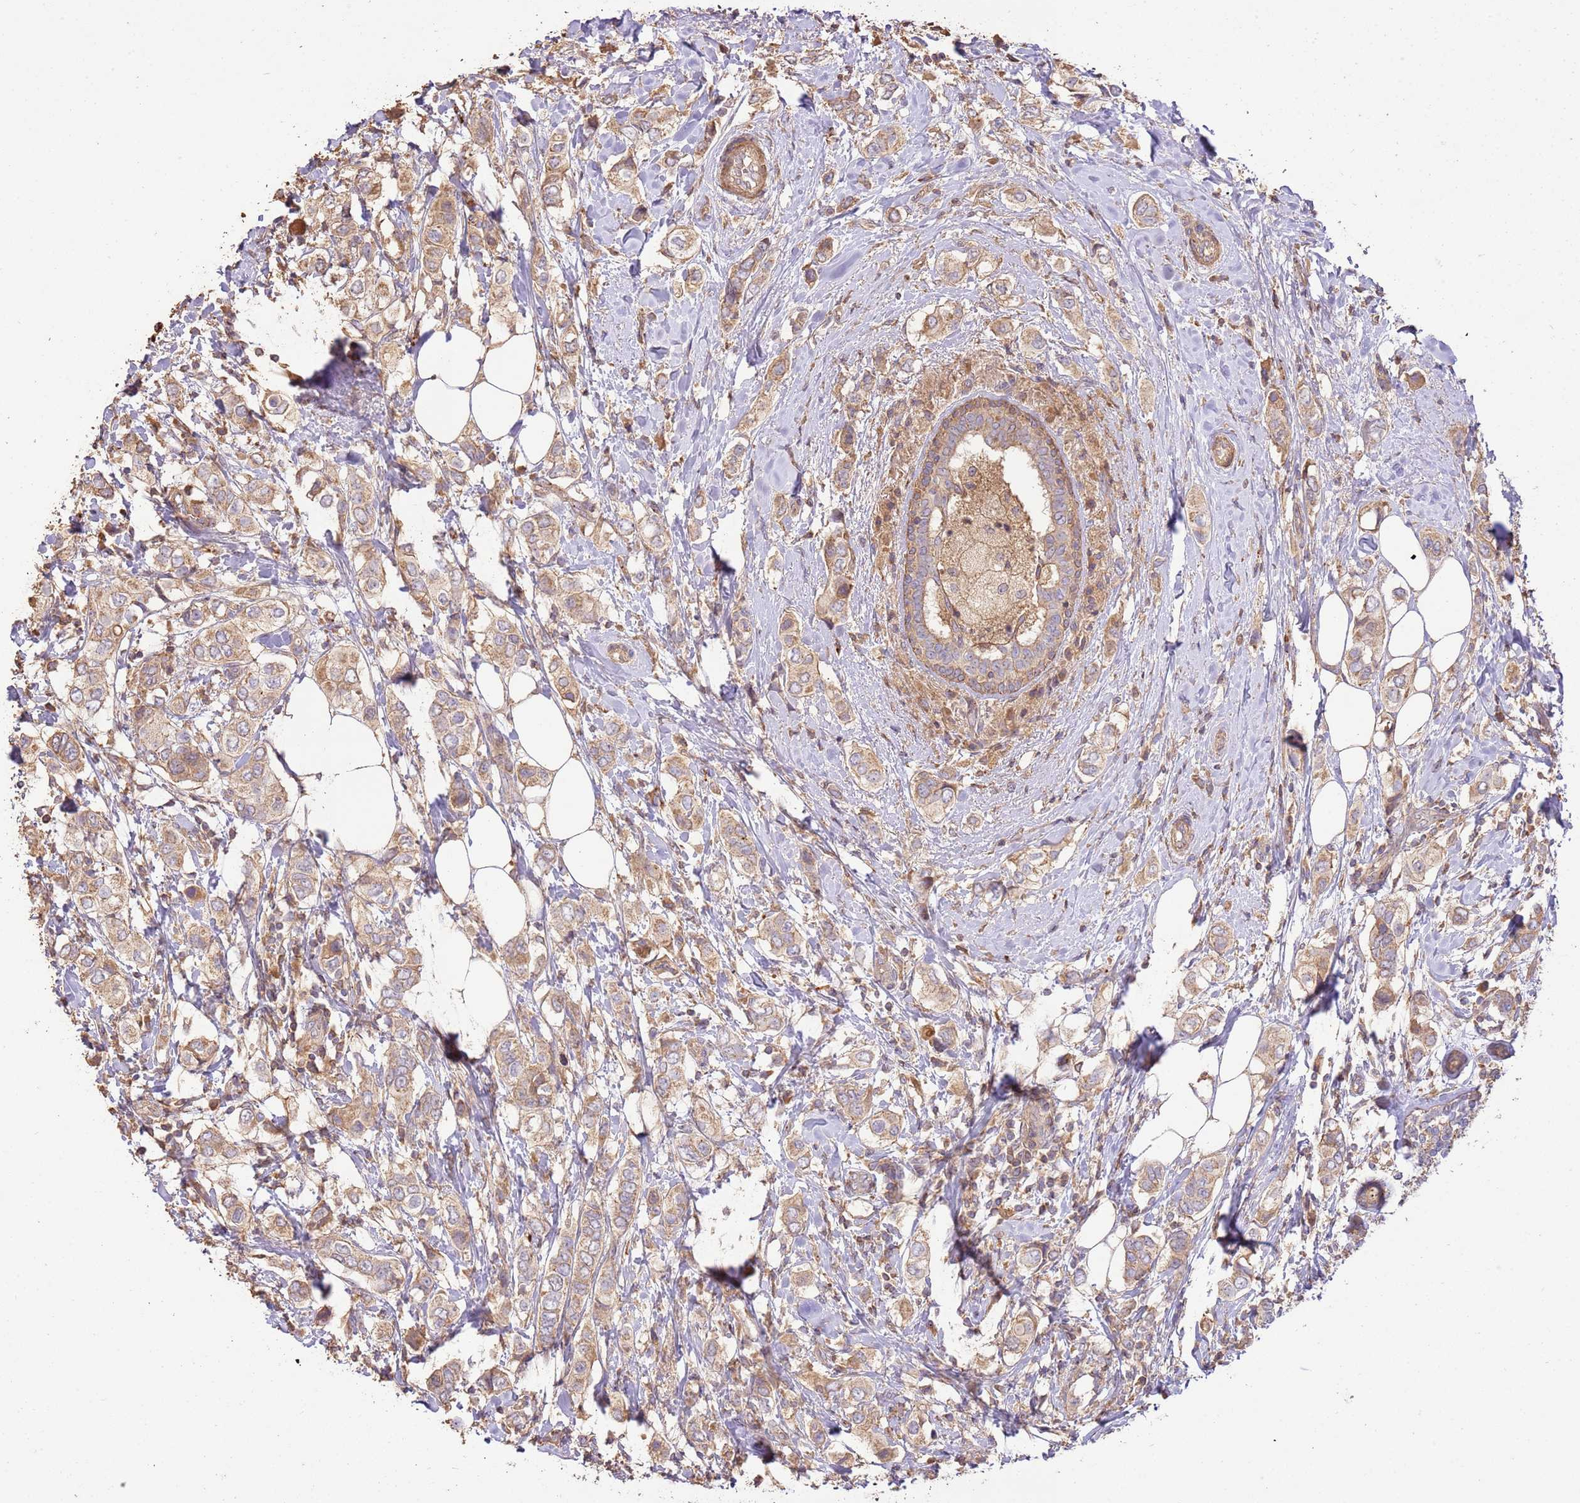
{"staining": {"intensity": "moderate", "quantity": ">75%", "location": "cytoplasmic/membranous"}, "tissue": "breast cancer", "cell_type": "Tumor cells", "image_type": "cancer", "snomed": [{"axis": "morphology", "description": "Lobular carcinoma"}, {"axis": "topography", "description": "Breast"}], "caption": "Immunohistochemistry image of neoplastic tissue: human breast cancer stained using immunohistochemistry (IHC) exhibits medium levels of moderate protein expression localized specifically in the cytoplasmic/membranous of tumor cells, appearing as a cytoplasmic/membranous brown color.", "gene": "CEP55", "patient": {"sex": "female", "age": 51}}